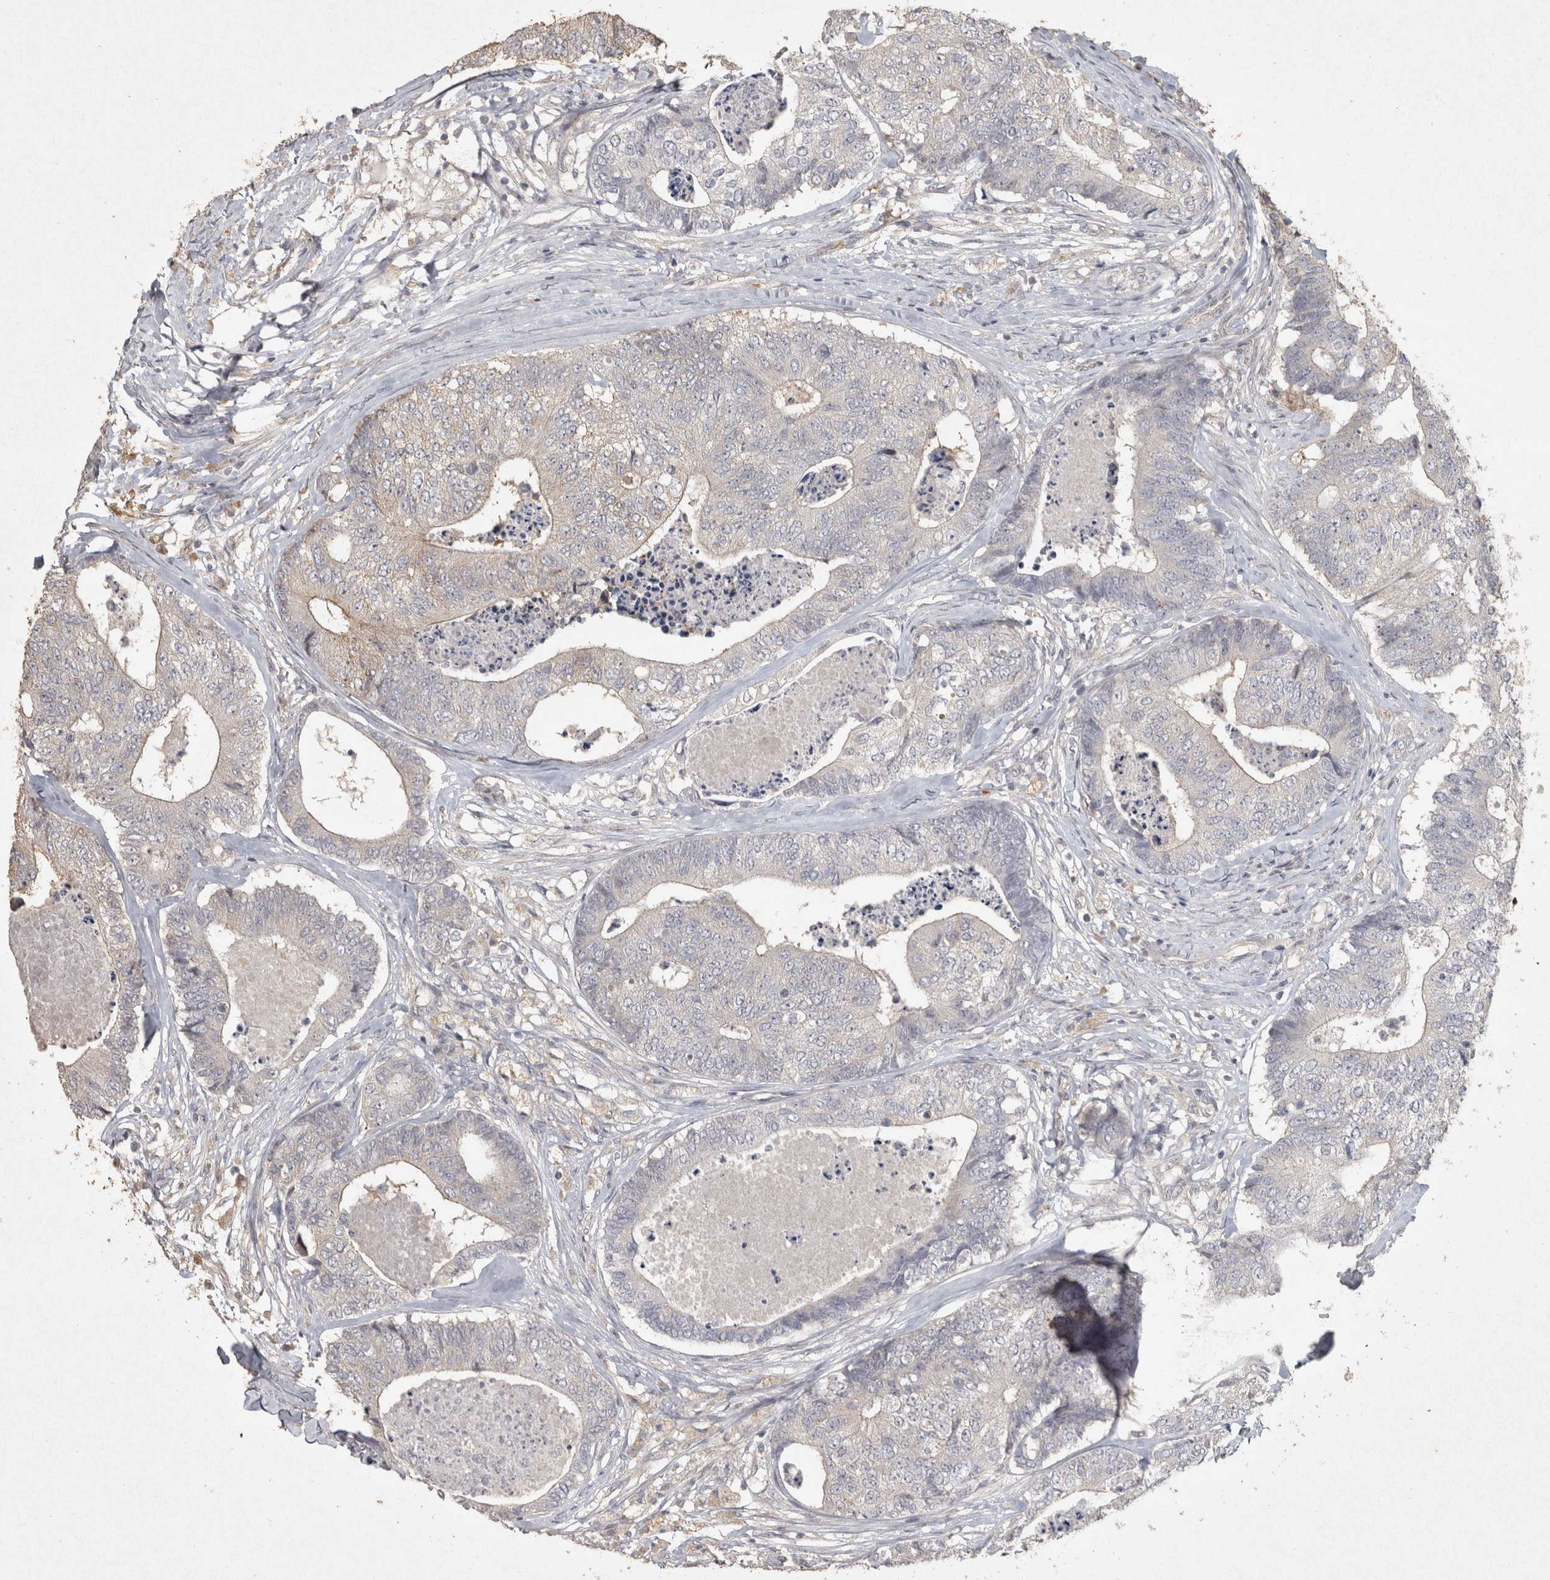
{"staining": {"intensity": "weak", "quantity": "<25%", "location": "cytoplasmic/membranous"}, "tissue": "colorectal cancer", "cell_type": "Tumor cells", "image_type": "cancer", "snomed": [{"axis": "morphology", "description": "Adenocarcinoma, NOS"}, {"axis": "topography", "description": "Colon"}], "caption": "Protein analysis of colorectal adenocarcinoma exhibits no significant staining in tumor cells.", "gene": "OSTN", "patient": {"sex": "female", "age": 67}}